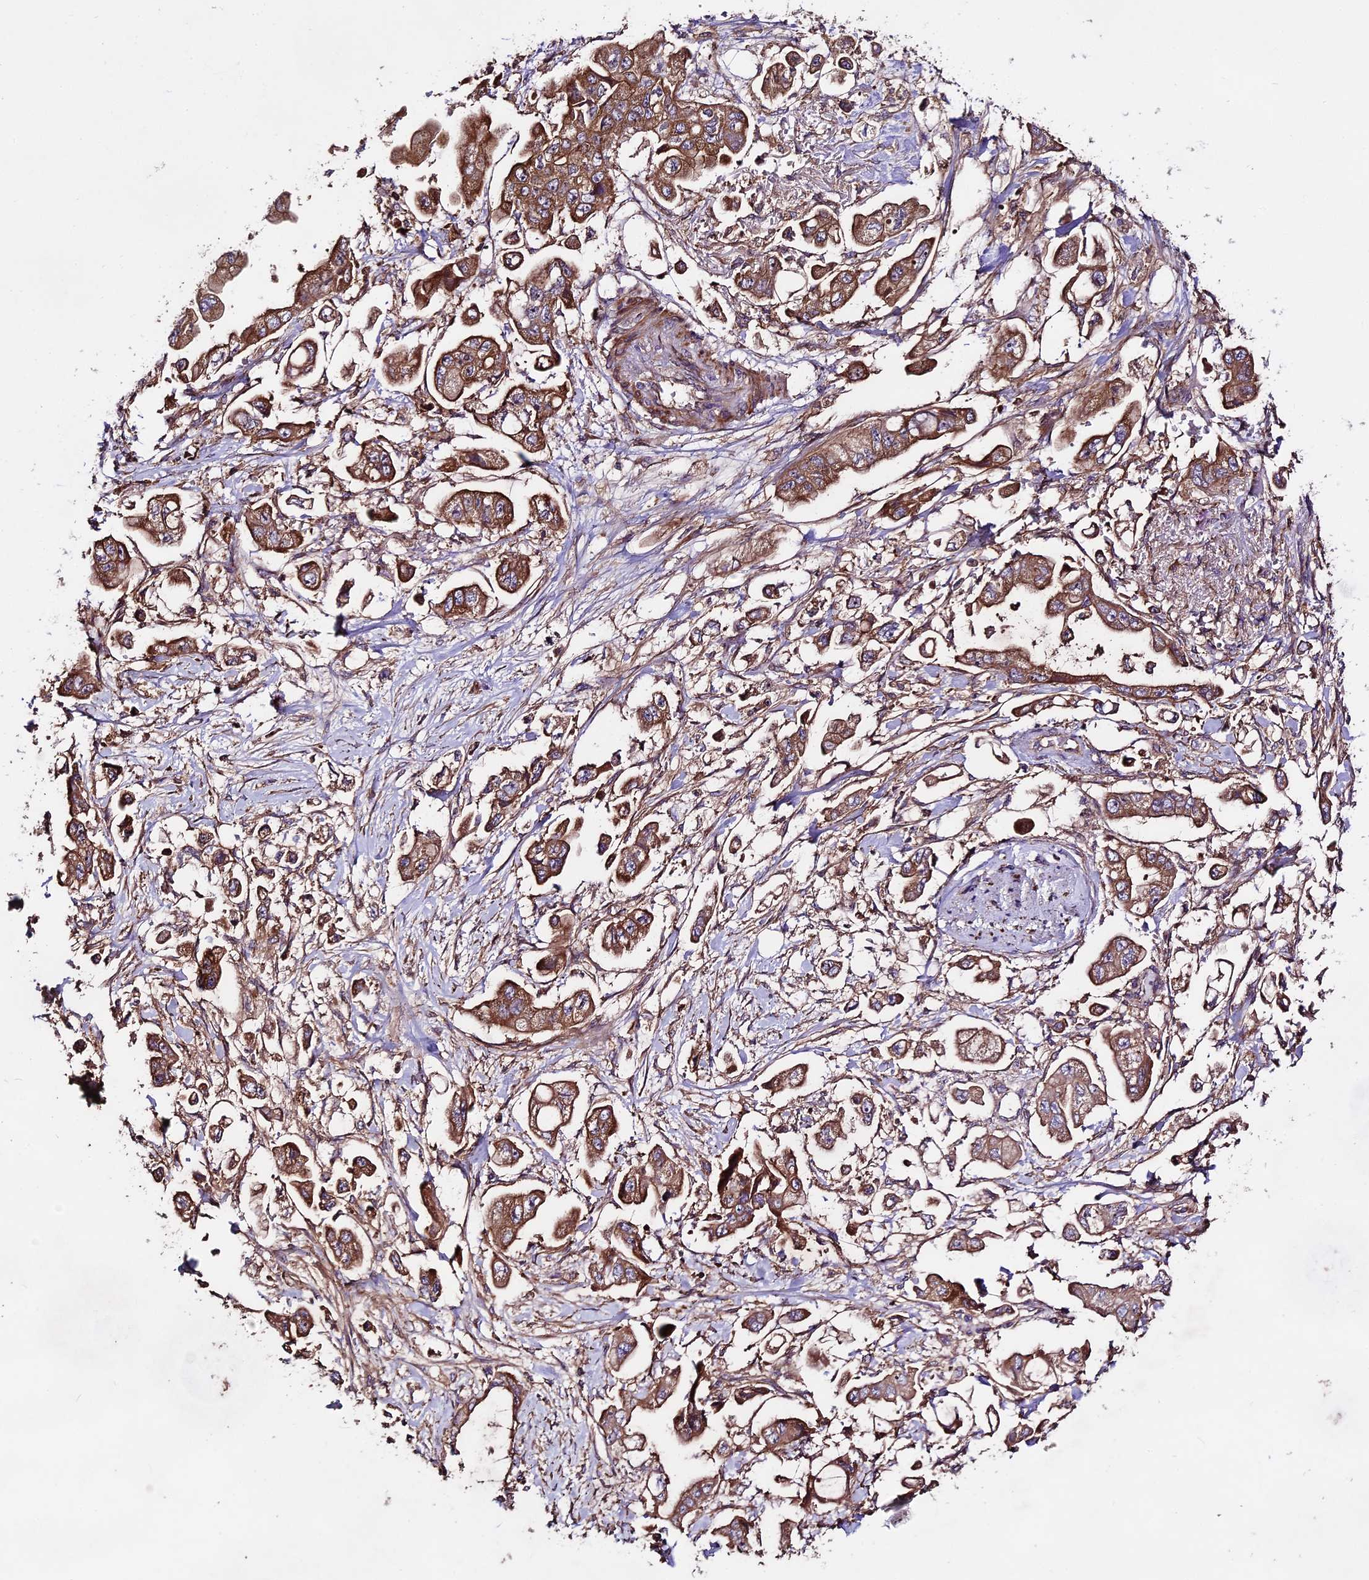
{"staining": {"intensity": "moderate", "quantity": ">75%", "location": "cytoplasmic/membranous"}, "tissue": "stomach cancer", "cell_type": "Tumor cells", "image_type": "cancer", "snomed": [{"axis": "morphology", "description": "Adenocarcinoma, NOS"}, {"axis": "topography", "description": "Stomach"}], "caption": "Immunohistochemical staining of stomach cancer exhibits medium levels of moderate cytoplasmic/membranous protein expression in about >75% of tumor cells.", "gene": "NUDT8", "patient": {"sex": "male", "age": 62}}